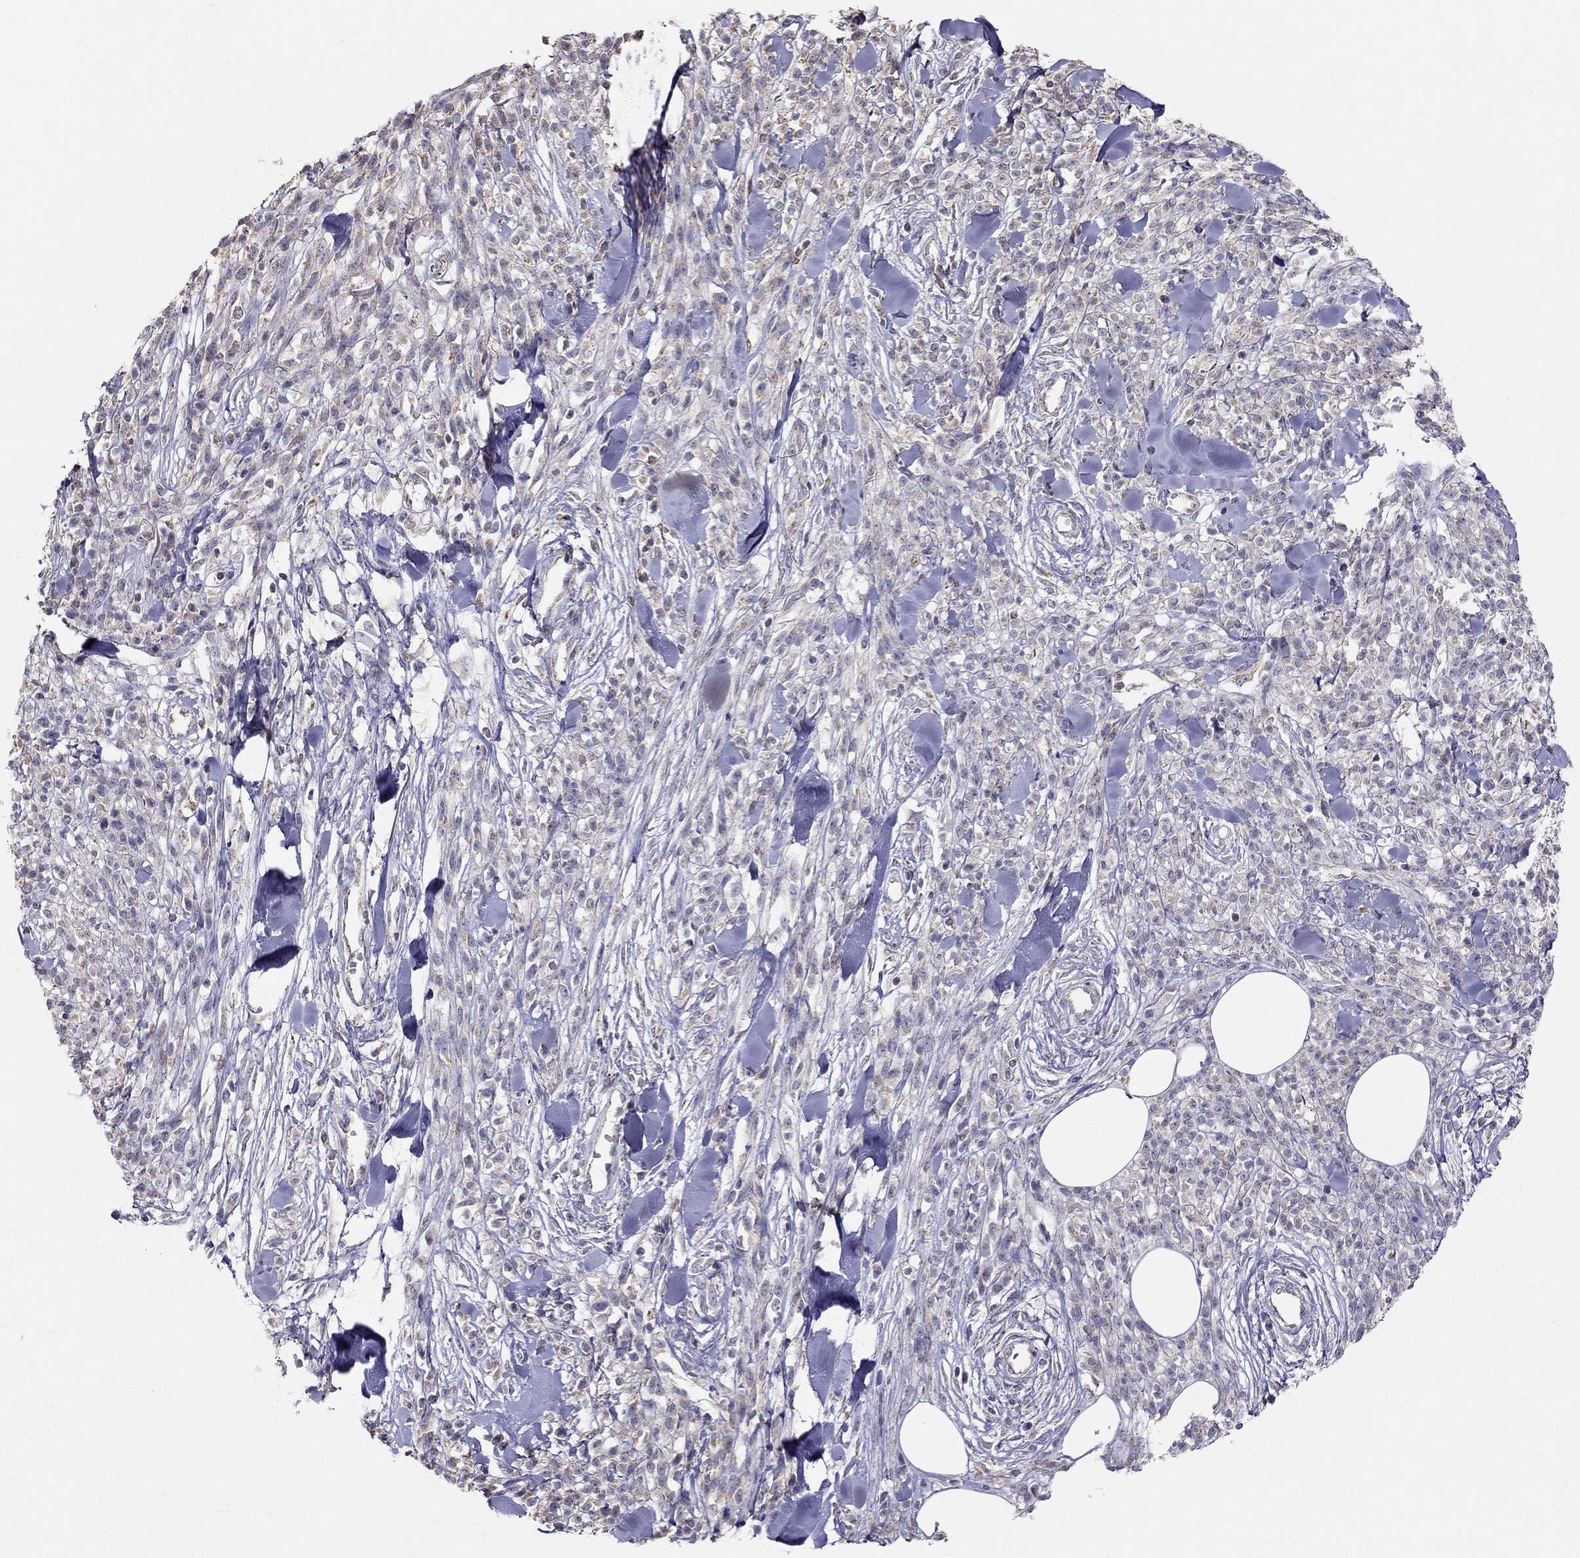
{"staining": {"intensity": "weak", "quantity": "<25%", "location": "cytoplasmic/membranous"}, "tissue": "melanoma", "cell_type": "Tumor cells", "image_type": "cancer", "snomed": [{"axis": "morphology", "description": "Malignant melanoma, NOS"}, {"axis": "topography", "description": "Skin"}, {"axis": "topography", "description": "Skin of trunk"}], "caption": "Immunohistochemistry (IHC) histopathology image of human malignant melanoma stained for a protein (brown), which exhibits no expression in tumor cells.", "gene": "LRIT3", "patient": {"sex": "male", "age": 74}}